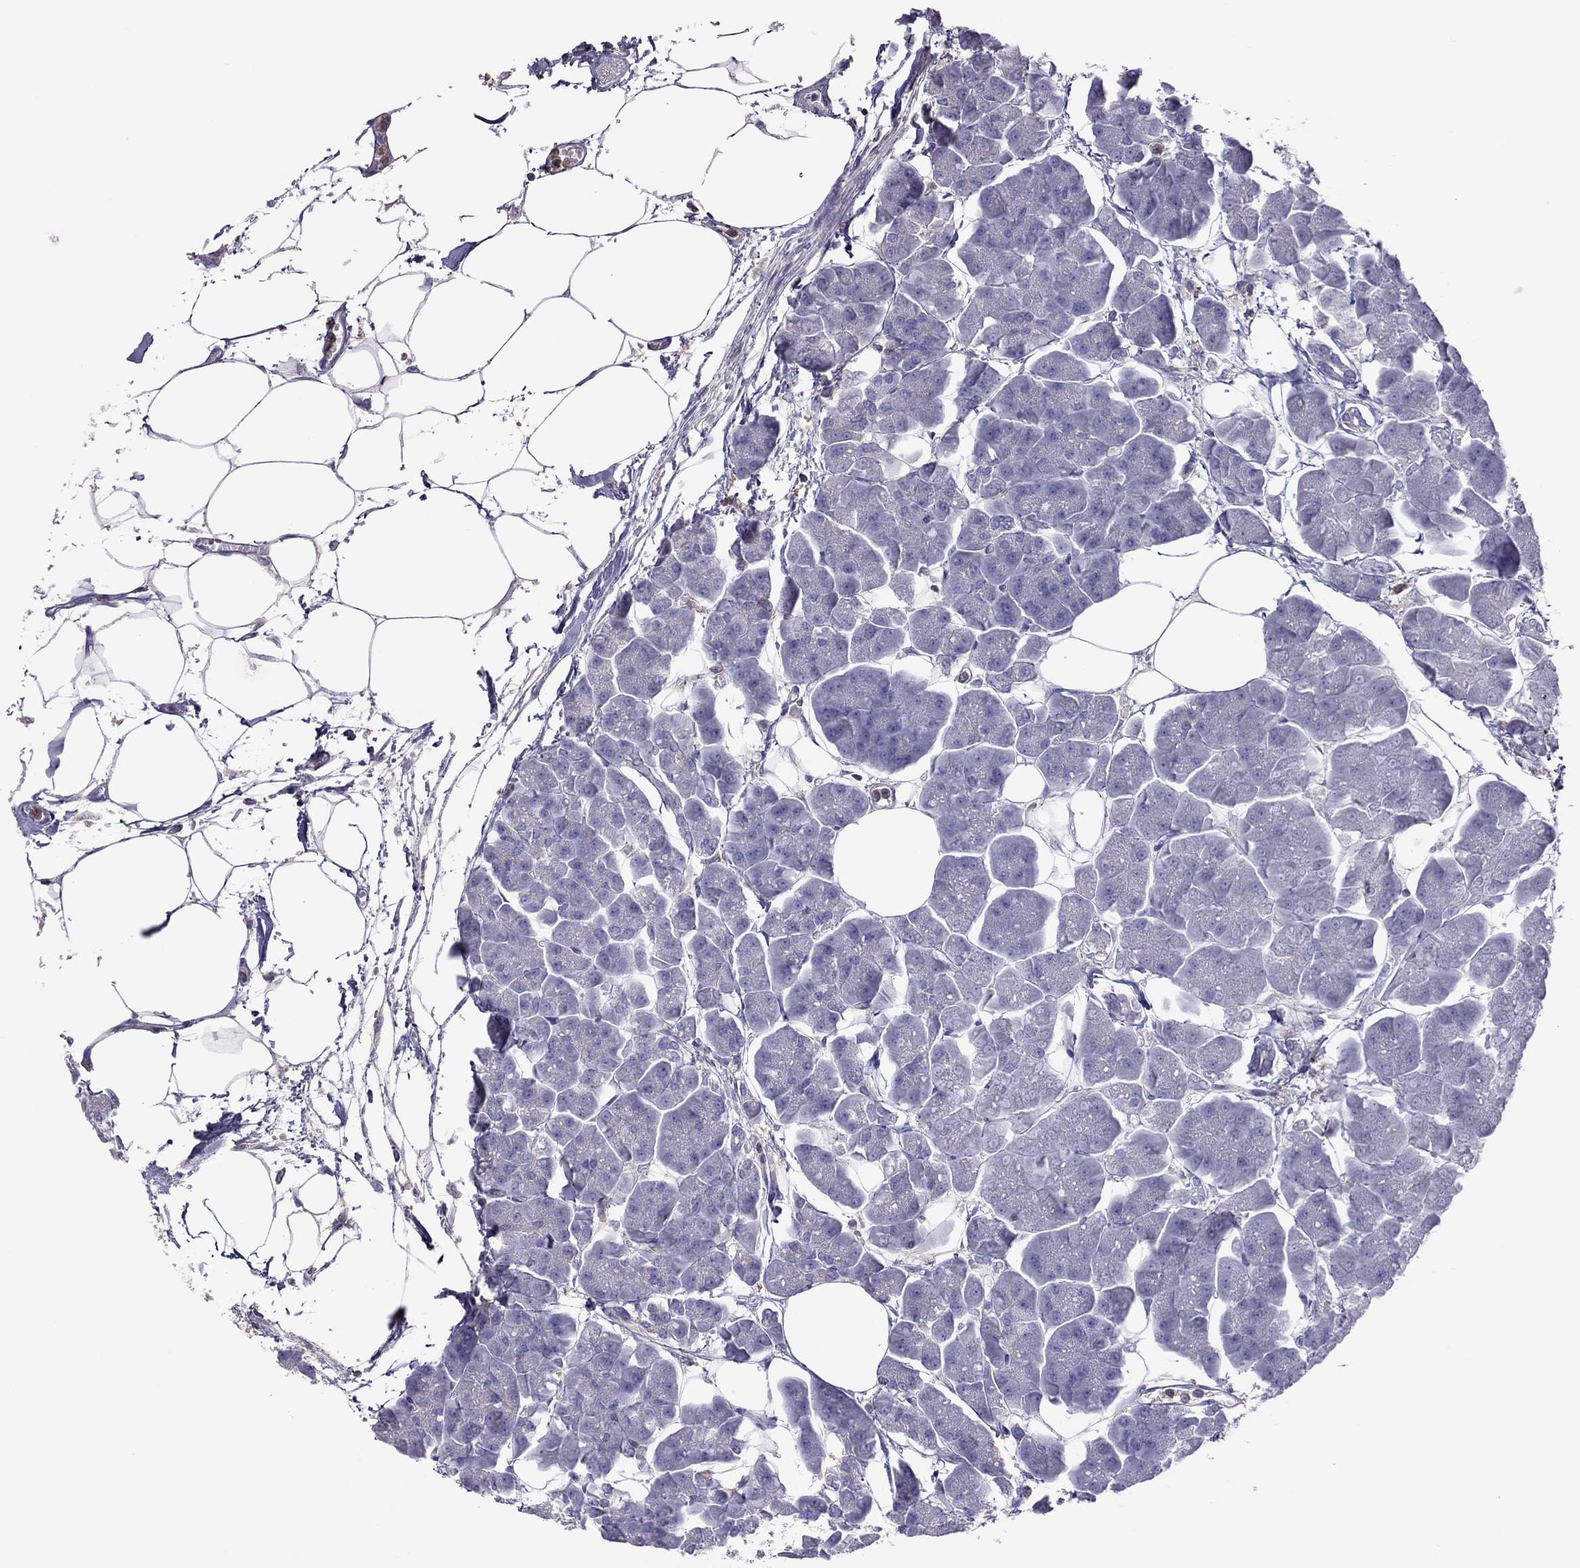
{"staining": {"intensity": "negative", "quantity": "none", "location": "none"}, "tissue": "pancreas", "cell_type": "Exocrine glandular cells", "image_type": "normal", "snomed": [{"axis": "morphology", "description": "Normal tissue, NOS"}, {"axis": "topography", "description": "Adipose tissue"}, {"axis": "topography", "description": "Pancreas"}, {"axis": "topography", "description": "Peripheral nerve tissue"}], "caption": "An immunohistochemistry (IHC) photomicrograph of unremarkable pancreas is shown. There is no staining in exocrine glandular cells of pancreas.", "gene": "TEX22", "patient": {"sex": "female", "age": 58}}